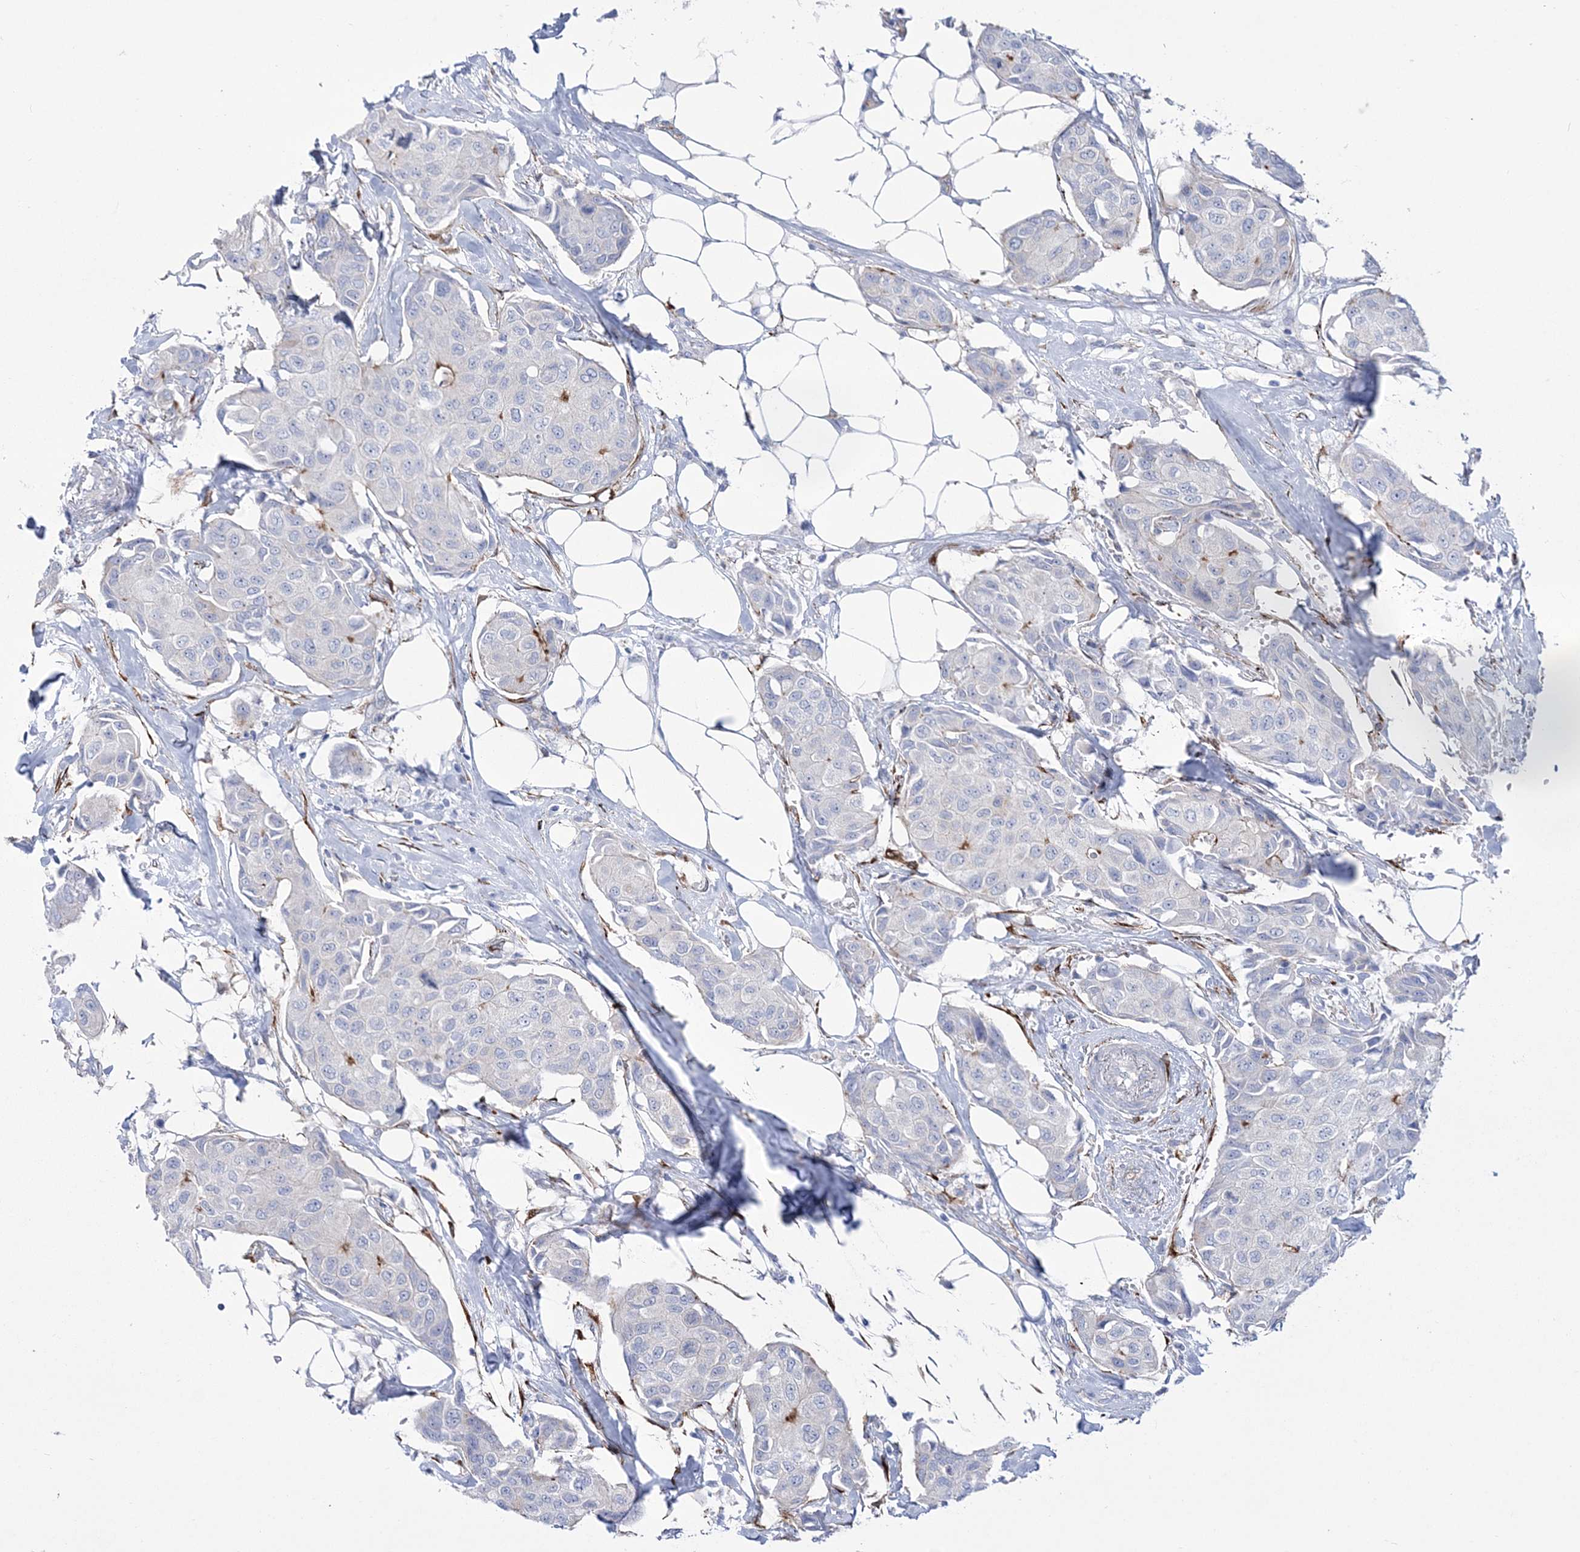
{"staining": {"intensity": "negative", "quantity": "none", "location": "none"}, "tissue": "breast cancer", "cell_type": "Tumor cells", "image_type": "cancer", "snomed": [{"axis": "morphology", "description": "Duct carcinoma"}, {"axis": "topography", "description": "Breast"}], "caption": "The histopathology image exhibits no significant positivity in tumor cells of invasive ductal carcinoma (breast).", "gene": "RAB11FIP5", "patient": {"sex": "female", "age": 80}}